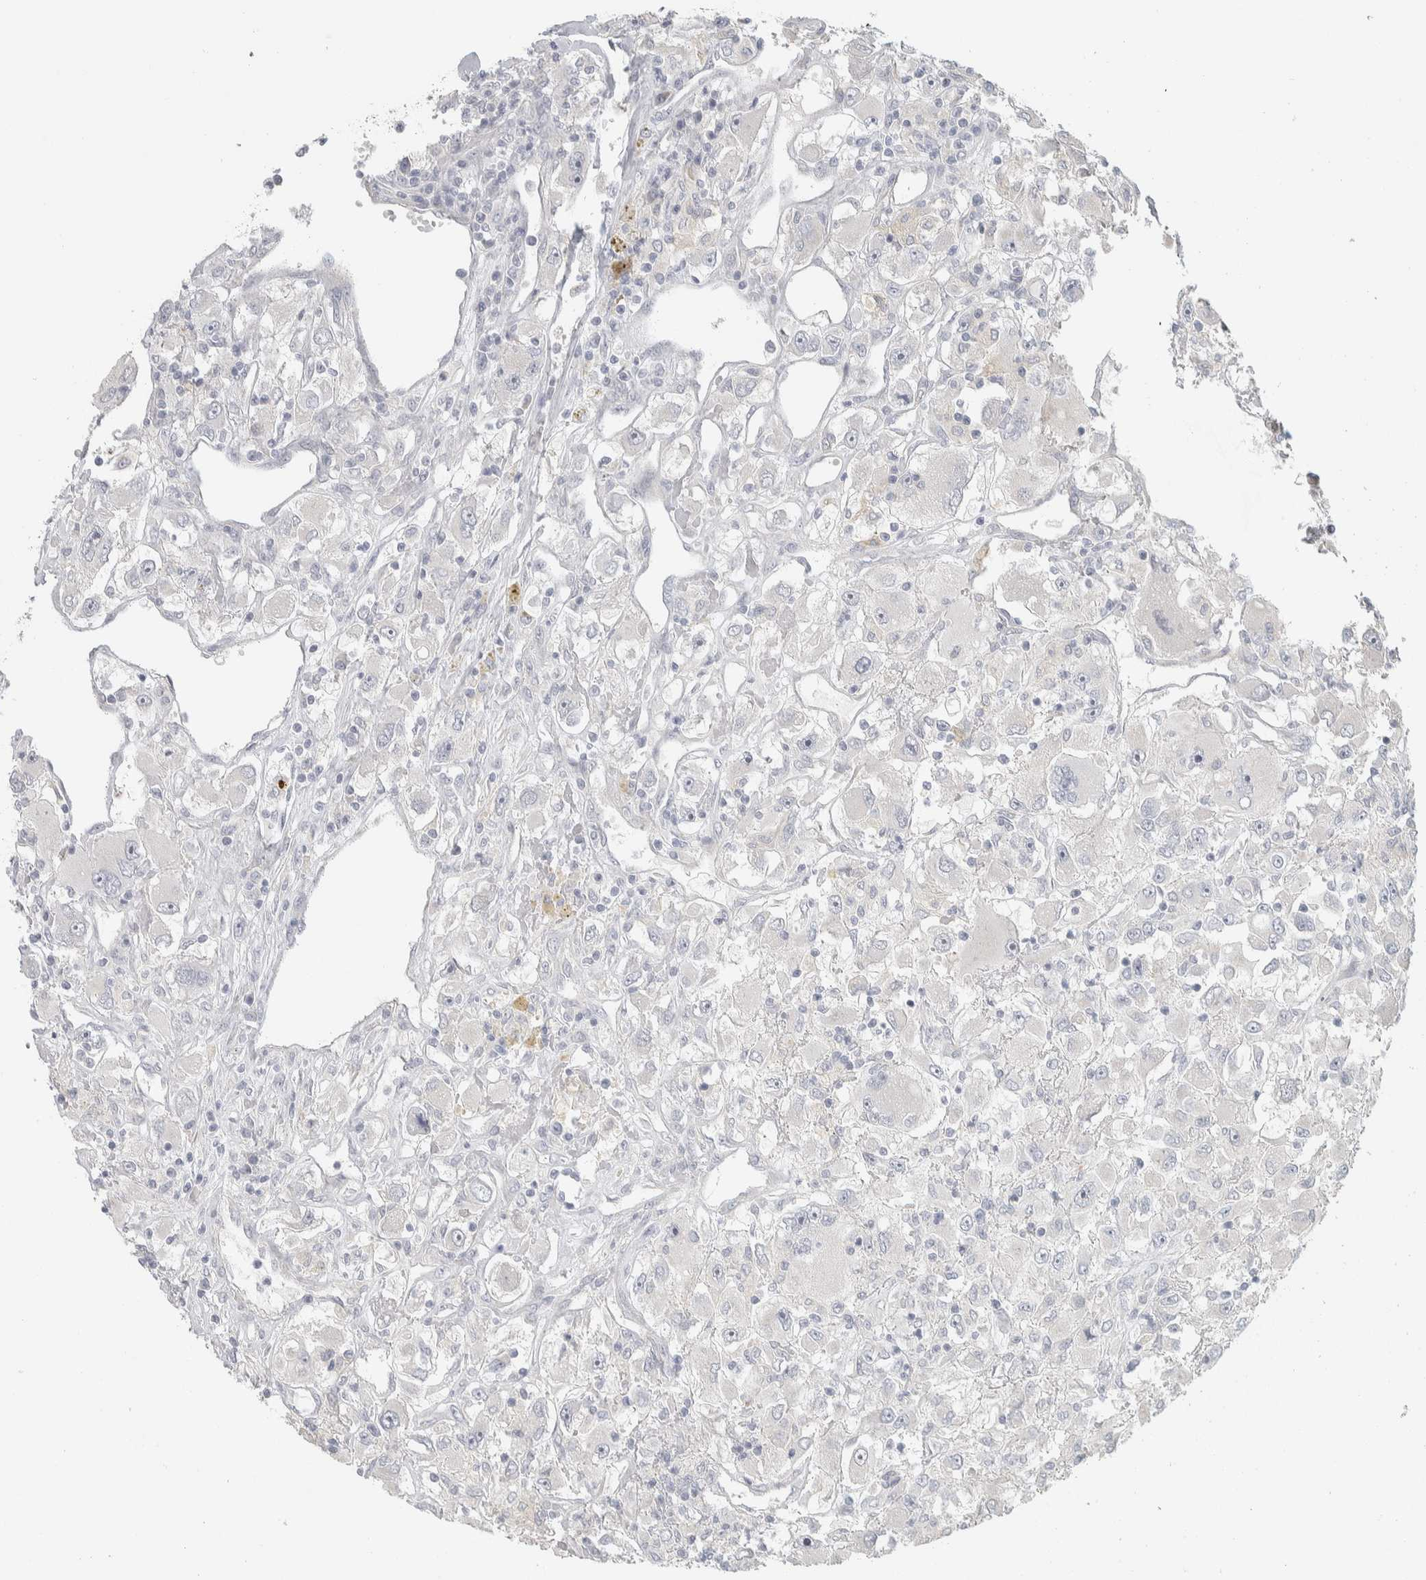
{"staining": {"intensity": "negative", "quantity": "none", "location": "none"}, "tissue": "renal cancer", "cell_type": "Tumor cells", "image_type": "cancer", "snomed": [{"axis": "morphology", "description": "Adenocarcinoma, NOS"}, {"axis": "topography", "description": "Kidney"}], "caption": "High power microscopy micrograph of an IHC image of renal cancer, revealing no significant staining in tumor cells.", "gene": "DCXR", "patient": {"sex": "female", "age": 52}}